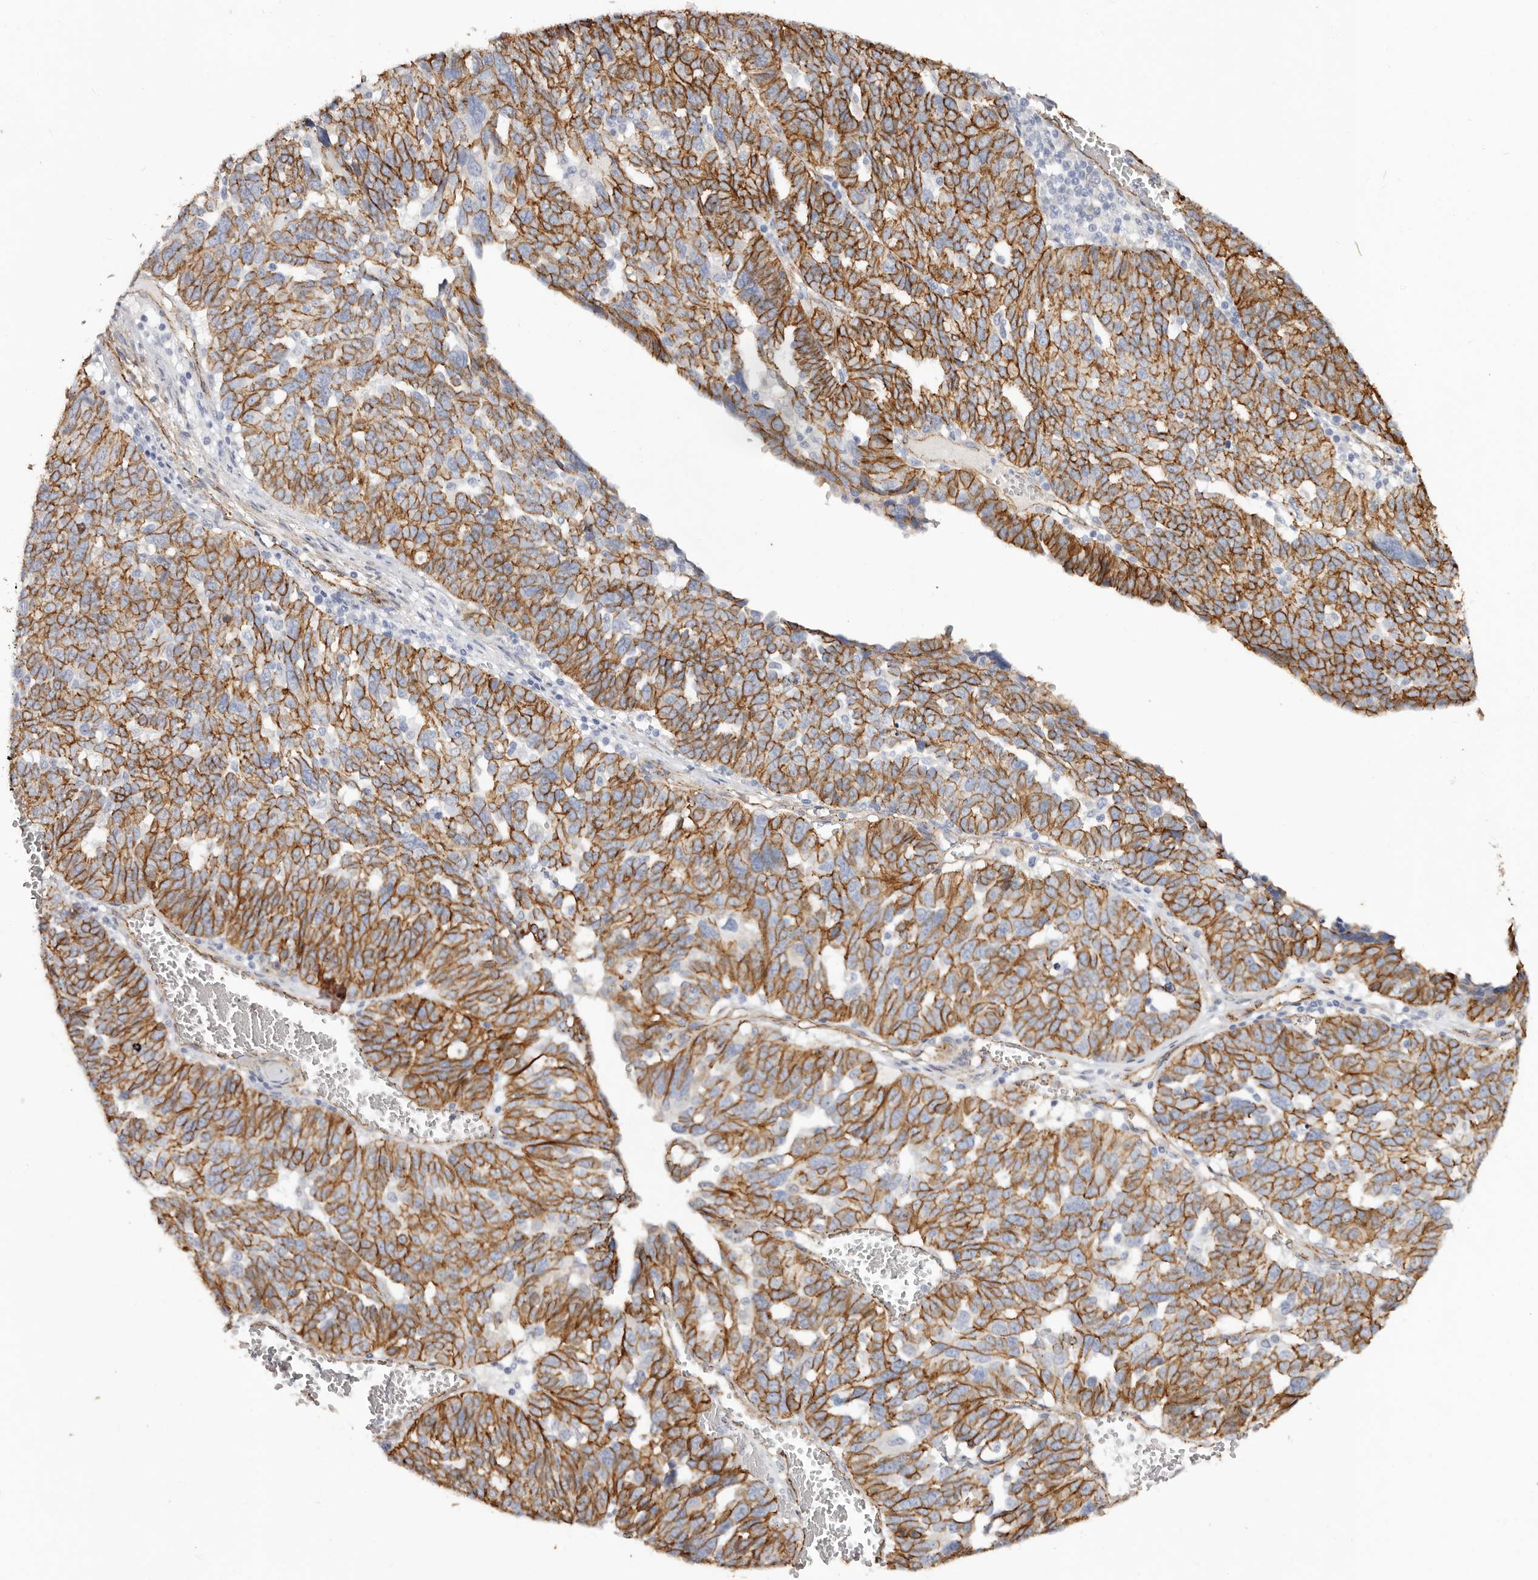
{"staining": {"intensity": "strong", "quantity": ">75%", "location": "cytoplasmic/membranous"}, "tissue": "ovarian cancer", "cell_type": "Tumor cells", "image_type": "cancer", "snomed": [{"axis": "morphology", "description": "Cystadenocarcinoma, serous, NOS"}, {"axis": "topography", "description": "Ovary"}], "caption": "Ovarian serous cystadenocarcinoma stained for a protein exhibits strong cytoplasmic/membranous positivity in tumor cells.", "gene": "CTNNB1", "patient": {"sex": "female", "age": 59}}